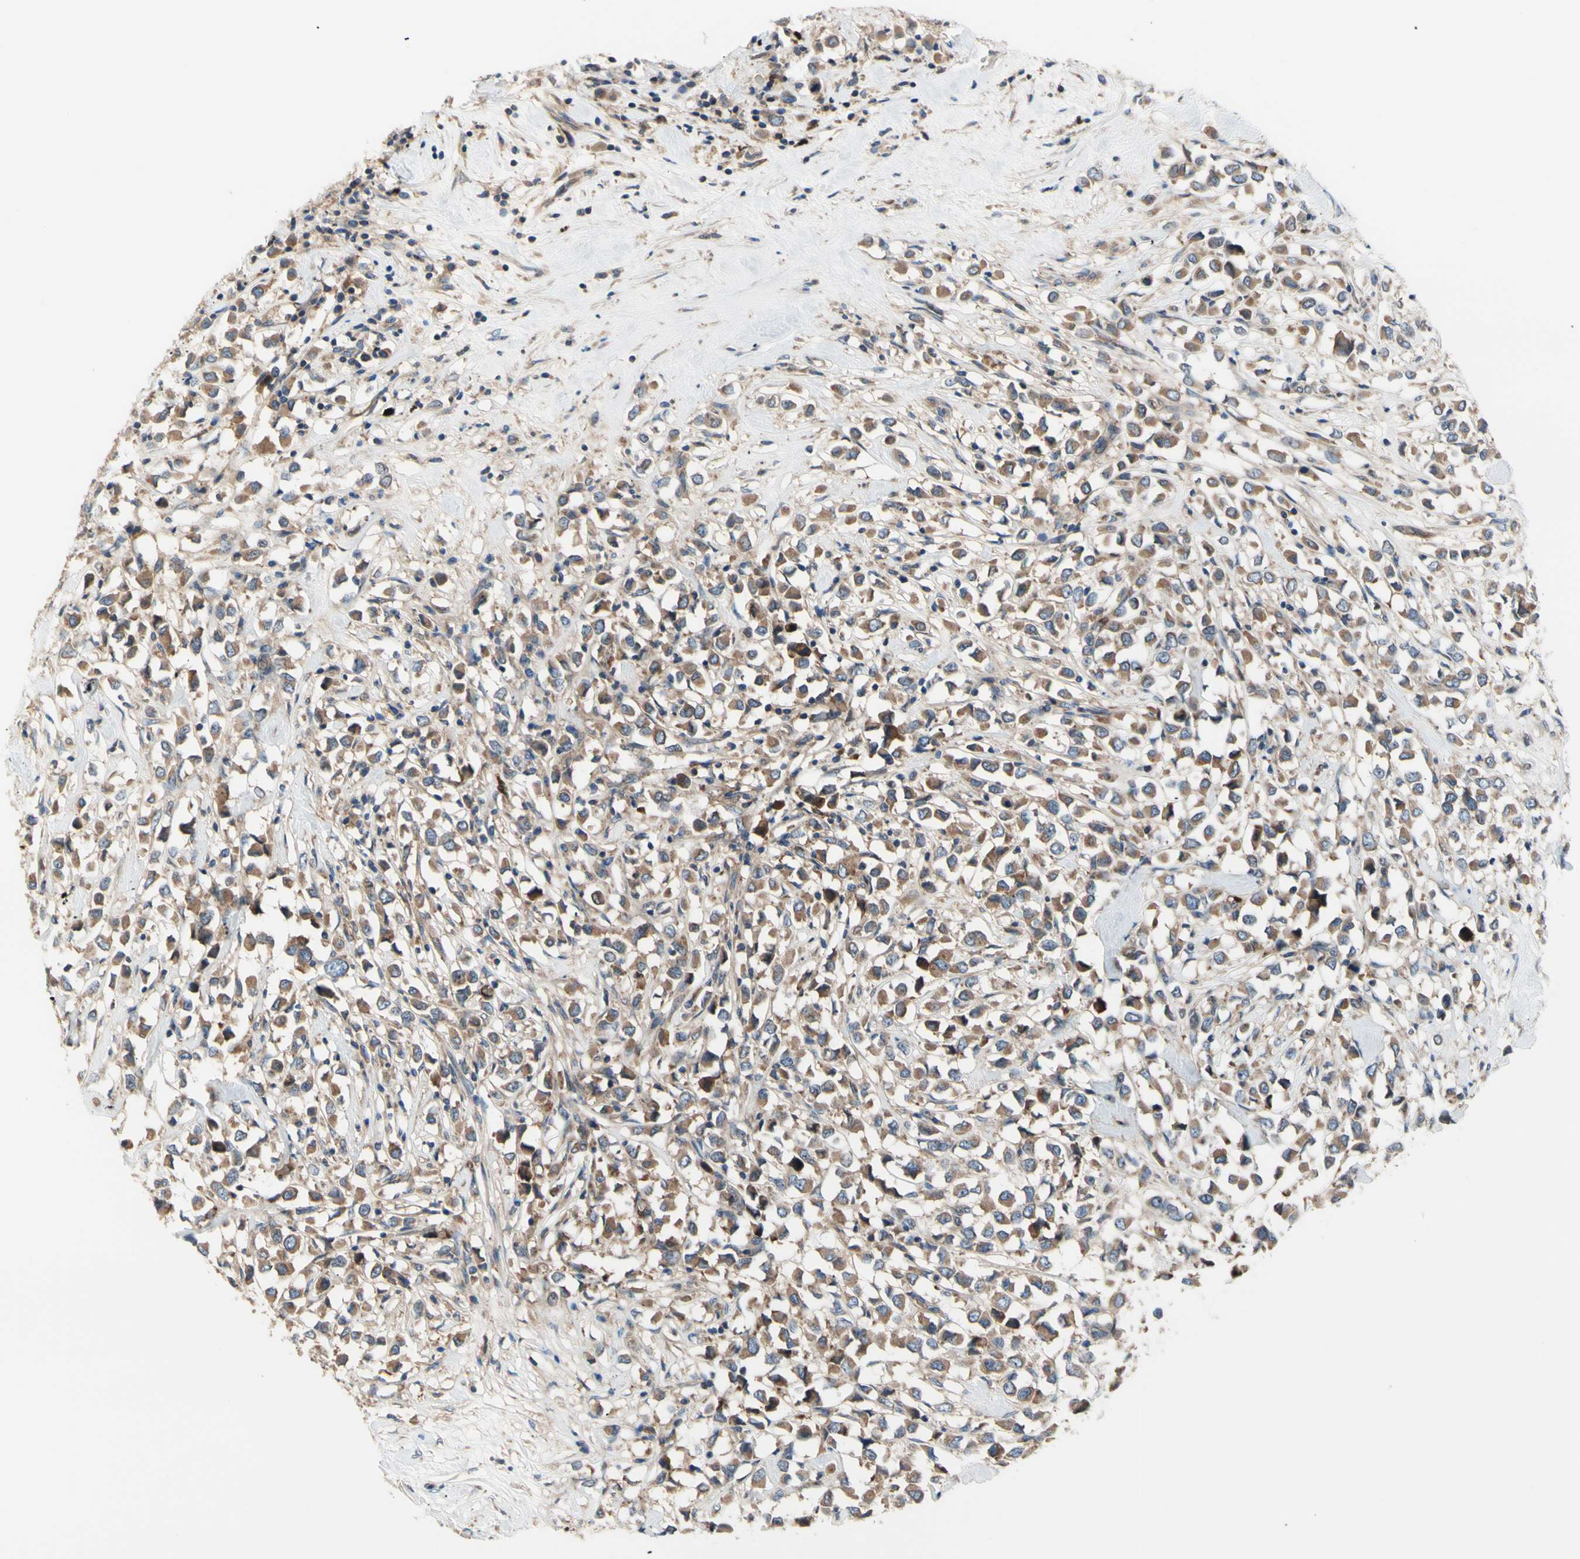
{"staining": {"intensity": "moderate", "quantity": ">75%", "location": "cytoplasmic/membranous"}, "tissue": "breast cancer", "cell_type": "Tumor cells", "image_type": "cancer", "snomed": [{"axis": "morphology", "description": "Duct carcinoma"}, {"axis": "topography", "description": "Breast"}], "caption": "High-power microscopy captured an IHC photomicrograph of breast intraductal carcinoma, revealing moderate cytoplasmic/membranous expression in approximately >75% of tumor cells.", "gene": "USP9X", "patient": {"sex": "female", "age": 61}}